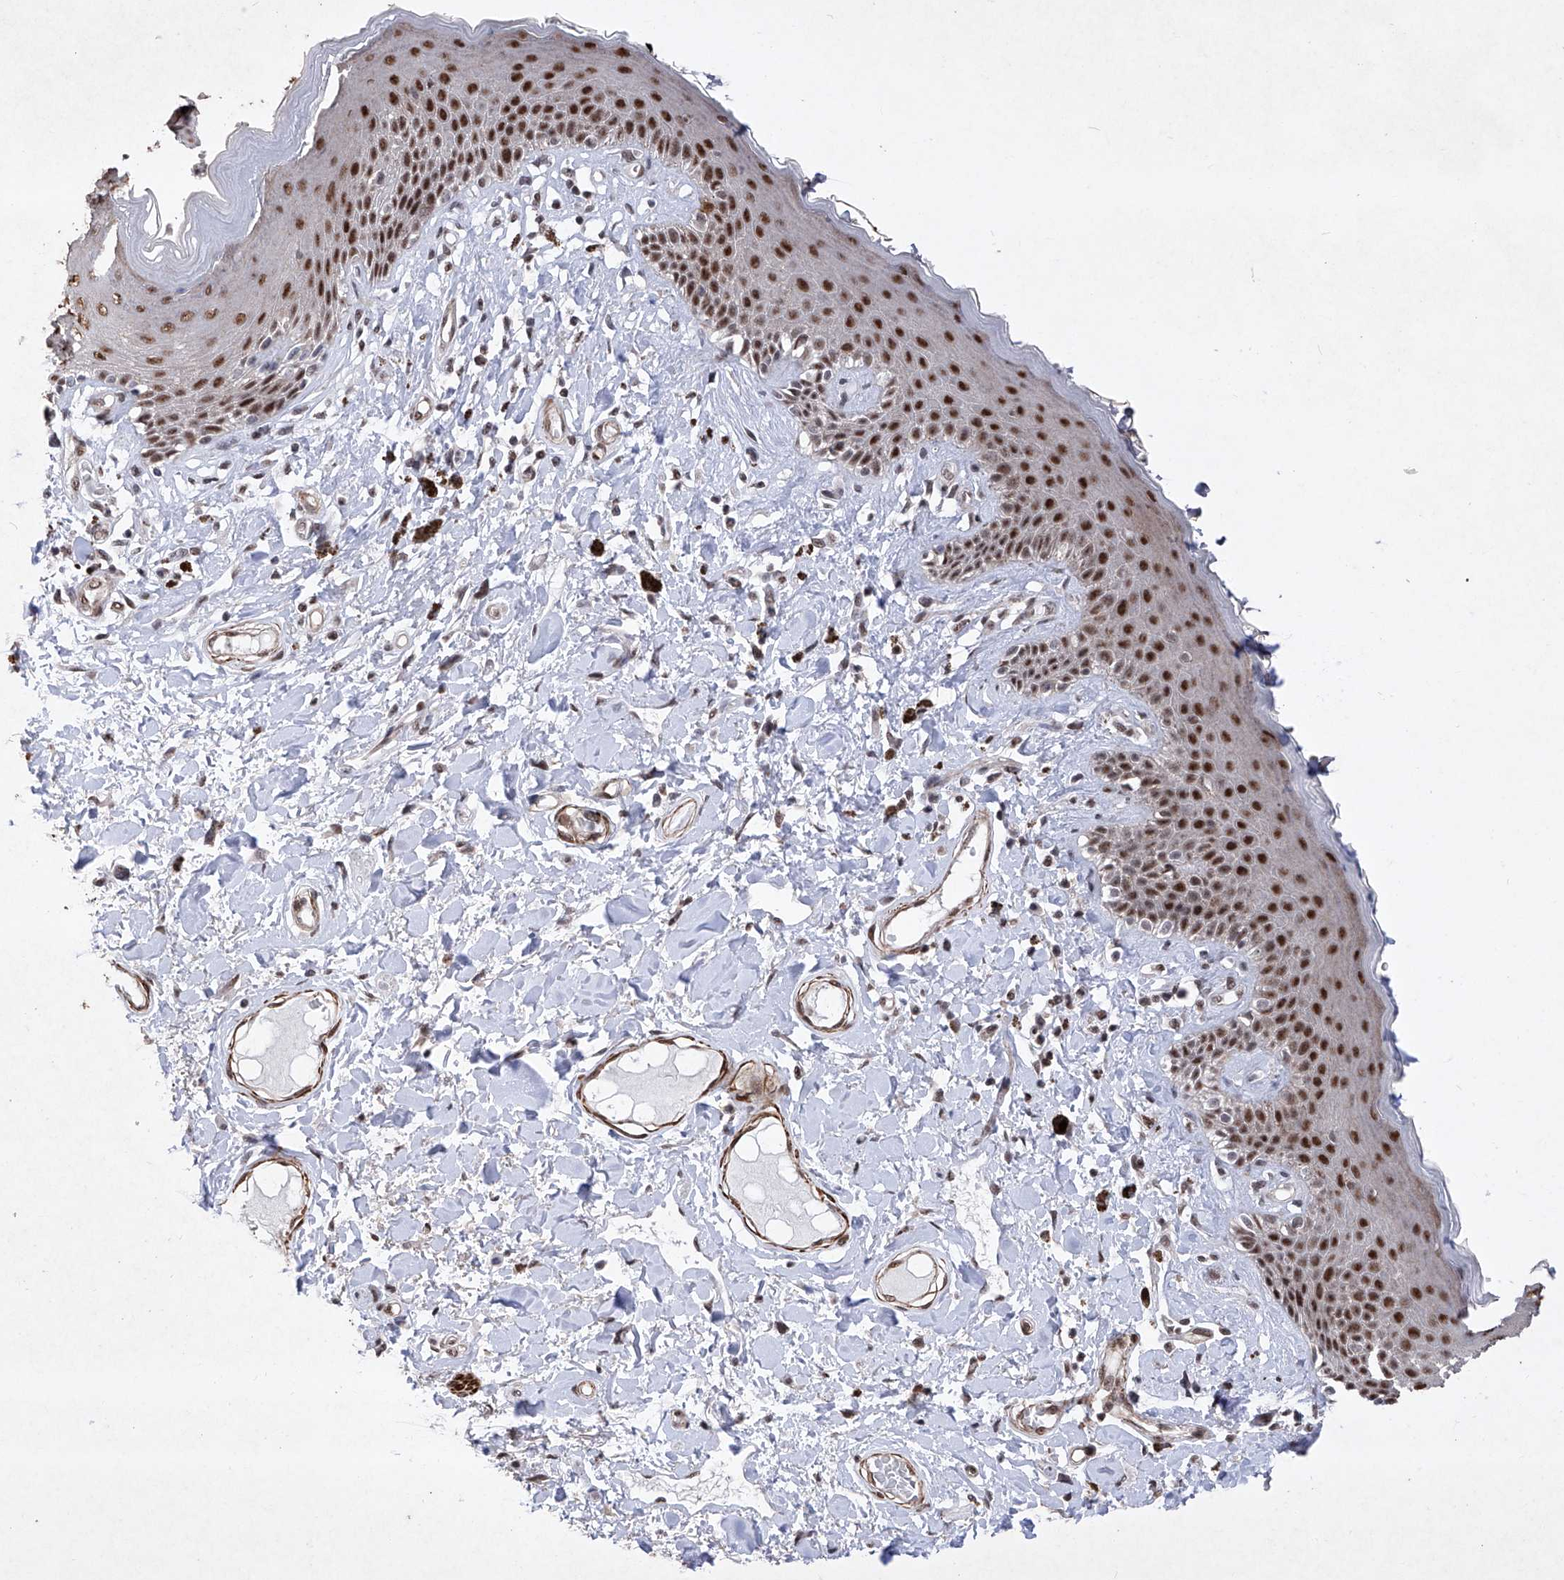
{"staining": {"intensity": "strong", "quantity": ">75%", "location": "nuclear"}, "tissue": "skin", "cell_type": "Epidermal cells", "image_type": "normal", "snomed": [{"axis": "morphology", "description": "Normal tissue, NOS"}, {"axis": "topography", "description": "Anal"}], "caption": "Immunohistochemistry of normal skin shows high levels of strong nuclear expression in approximately >75% of epidermal cells.", "gene": "NFATC4", "patient": {"sex": "female", "age": 78}}